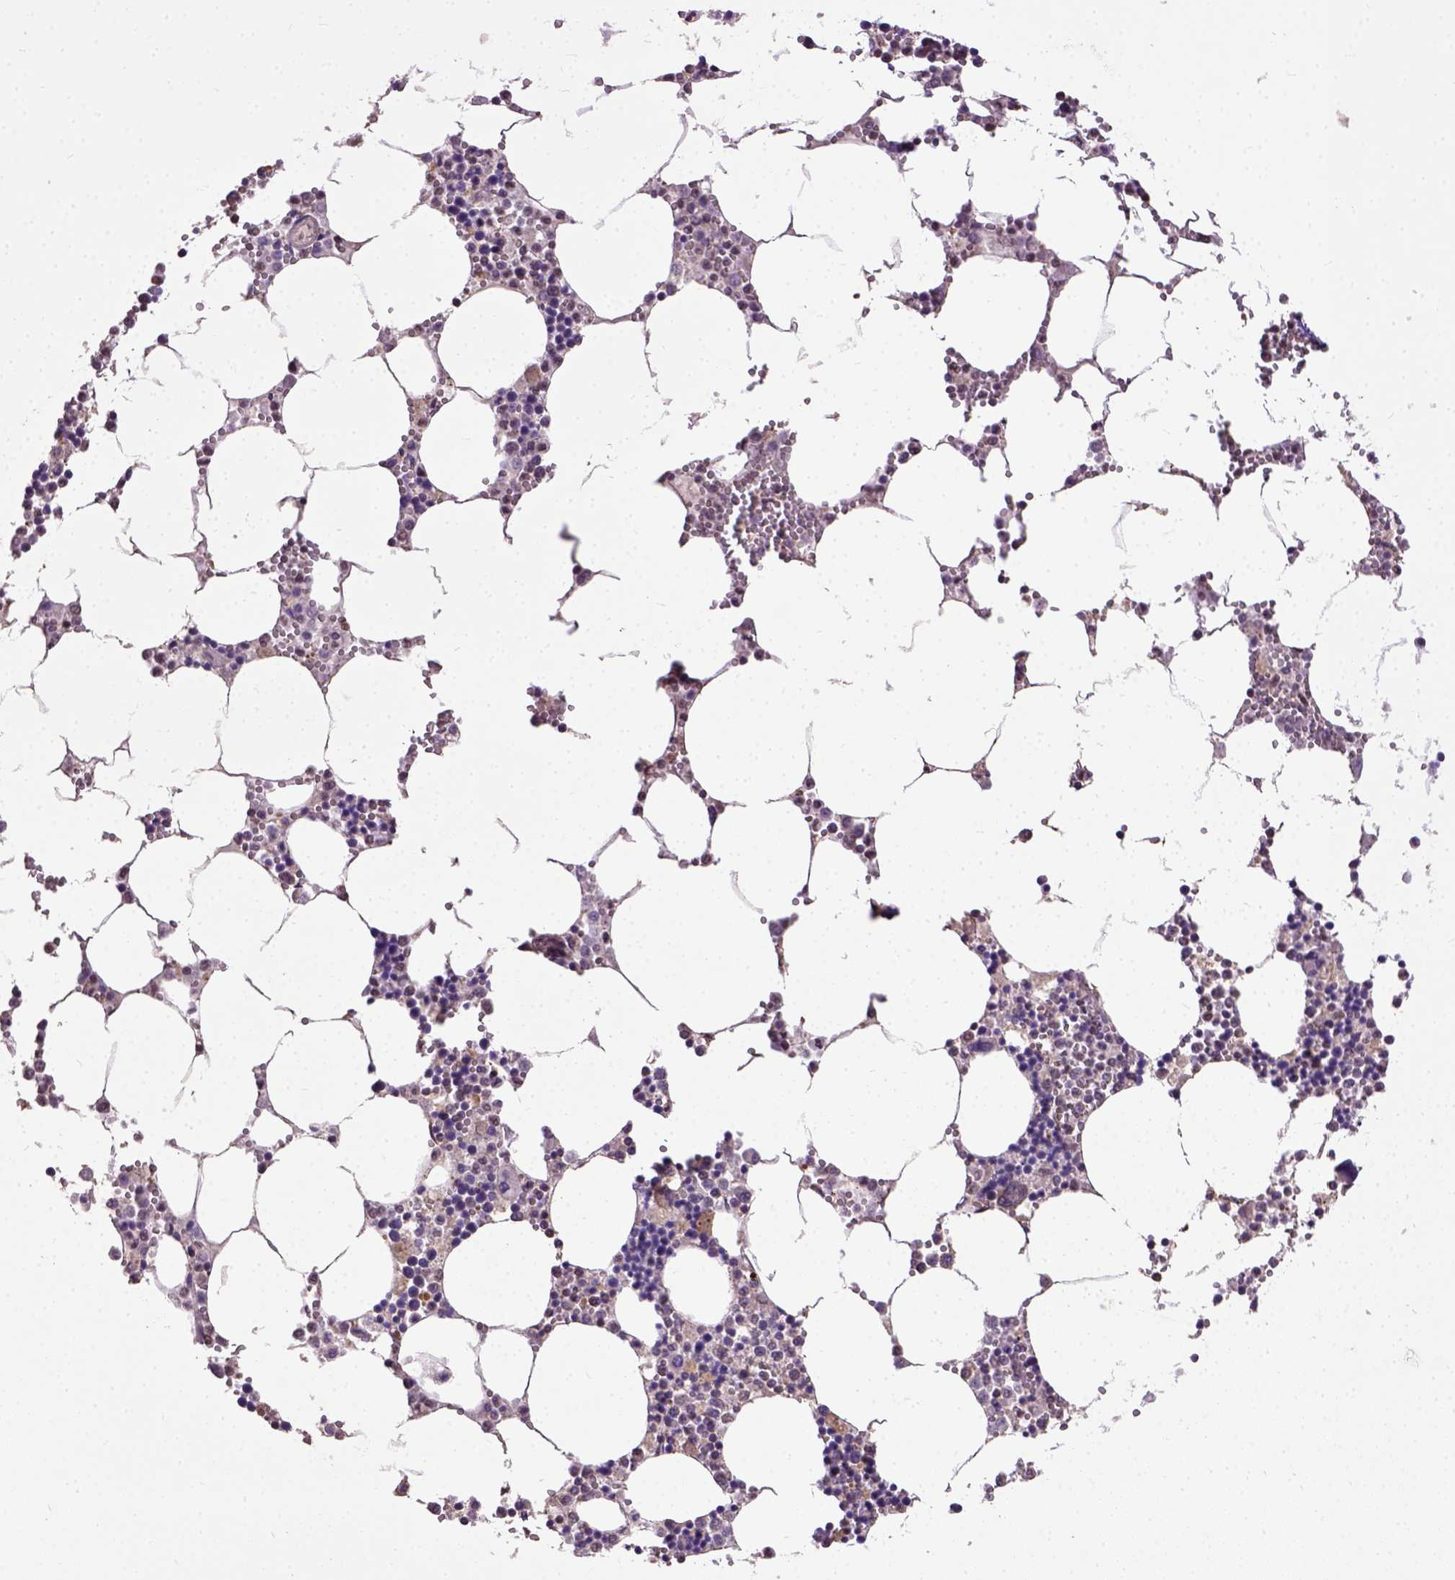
{"staining": {"intensity": "strong", "quantity": "25%-75%", "location": "cytoplasmic/membranous,nuclear"}, "tissue": "bone marrow", "cell_type": "Hematopoietic cells", "image_type": "normal", "snomed": [{"axis": "morphology", "description": "Normal tissue, NOS"}, {"axis": "topography", "description": "Bone marrow"}], "caption": "Immunohistochemical staining of normal bone marrow demonstrates high levels of strong cytoplasmic/membranous,nuclear positivity in about 25%-75% of hematopoietic cells. (DAB = brown stain, brightfield microscopy at high magnification).", "gene": "UBA3", "patient": {"sex": "male", "age": 54}}